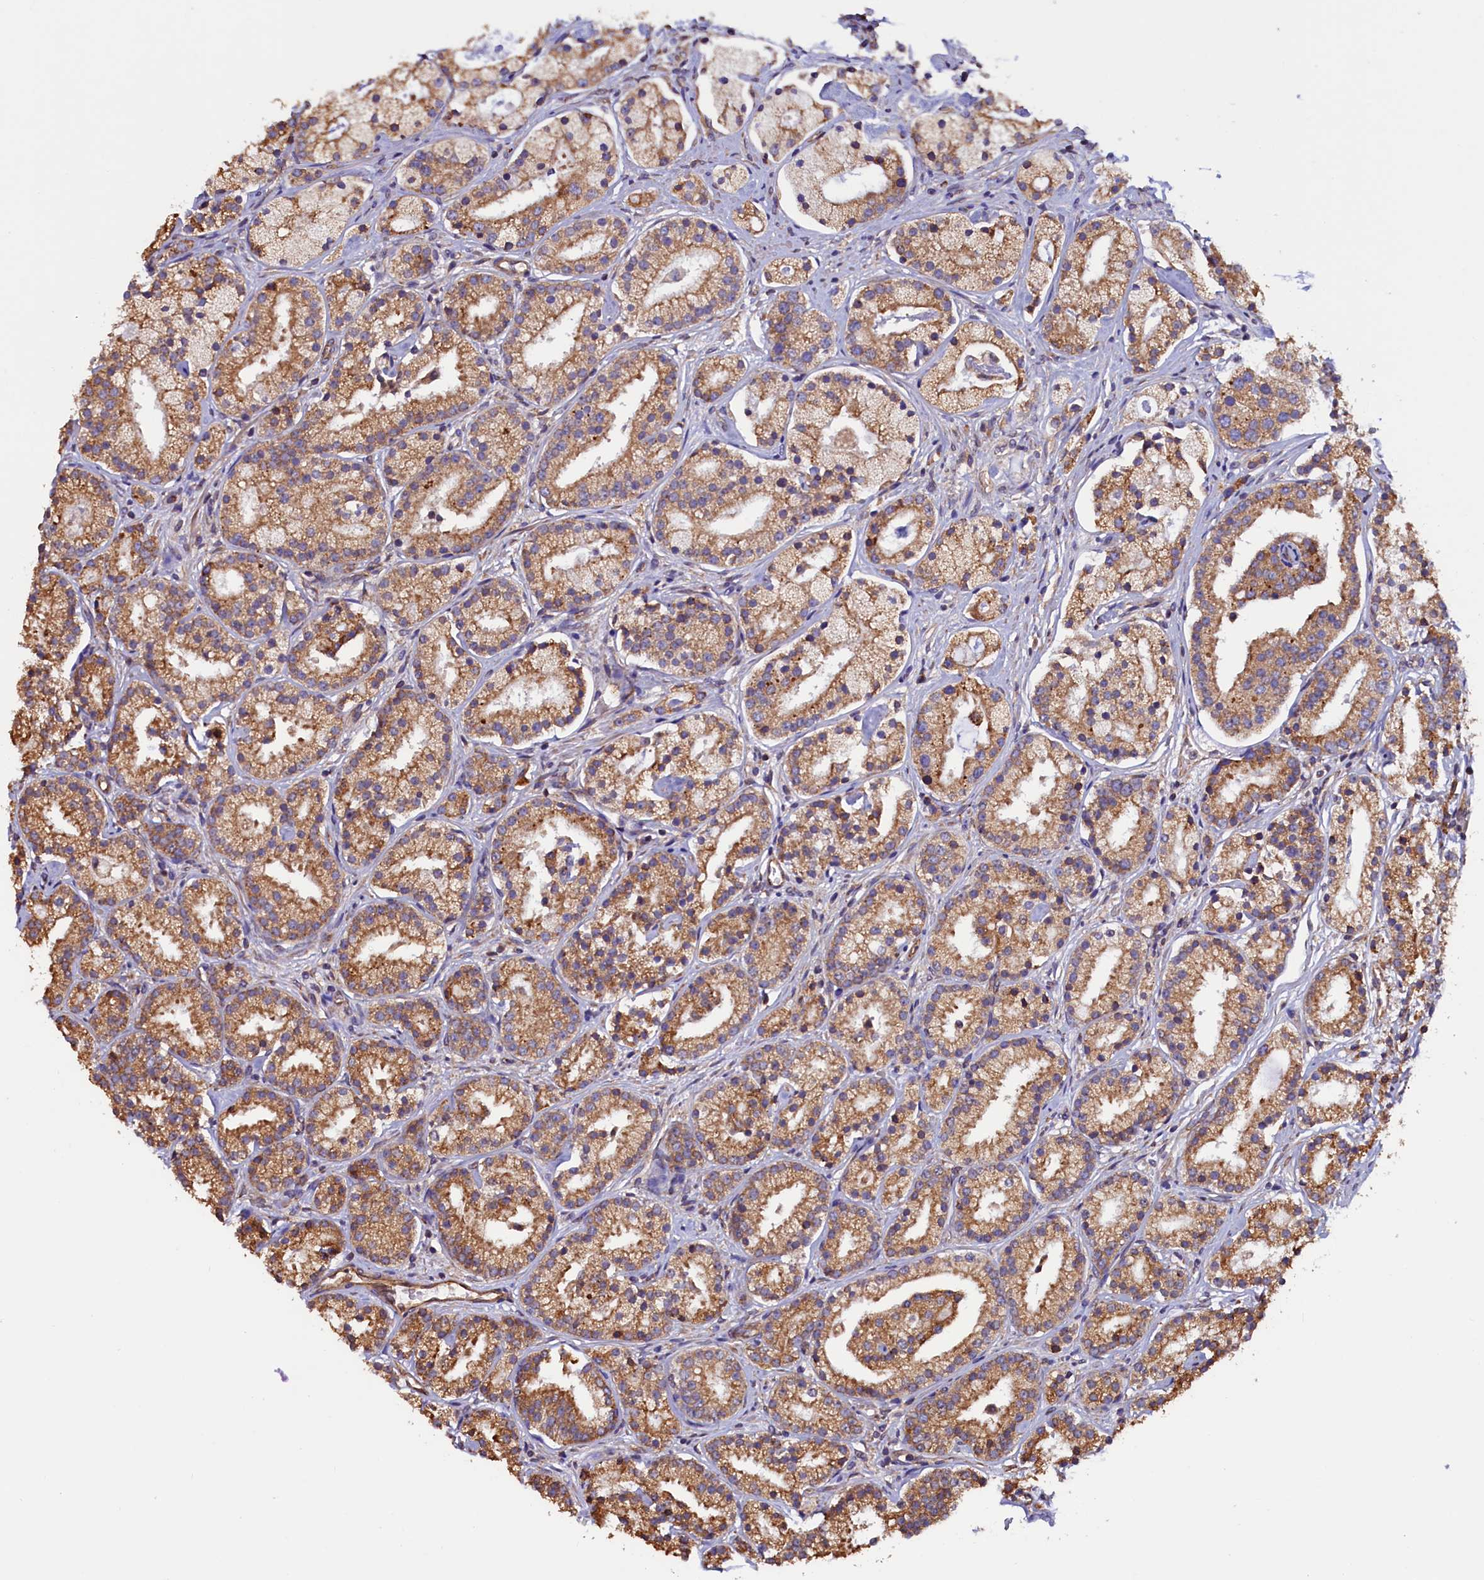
{"staining": {"intensity": "moderate", "quantity": ">75%", "location": "cytoplasmic/membranous"}, "tissue": "prostate cancer", "cell_type": "Tumor cells", "image_type": "cancer", "snomed": [{"axis": "morphology", "description": "Adenocarcinoma, High grade"}, {"axis": "topography", "description": "Prostate"}], "caption": "This image shows immunohistochemistry (IHC) staining of human prostate cancer, with medium moderate cytoplasmic/membranous expression in about >75% of tumor cells.", "gene": "ATXN2L", "patient": {"sex": "male", "age": 69}}